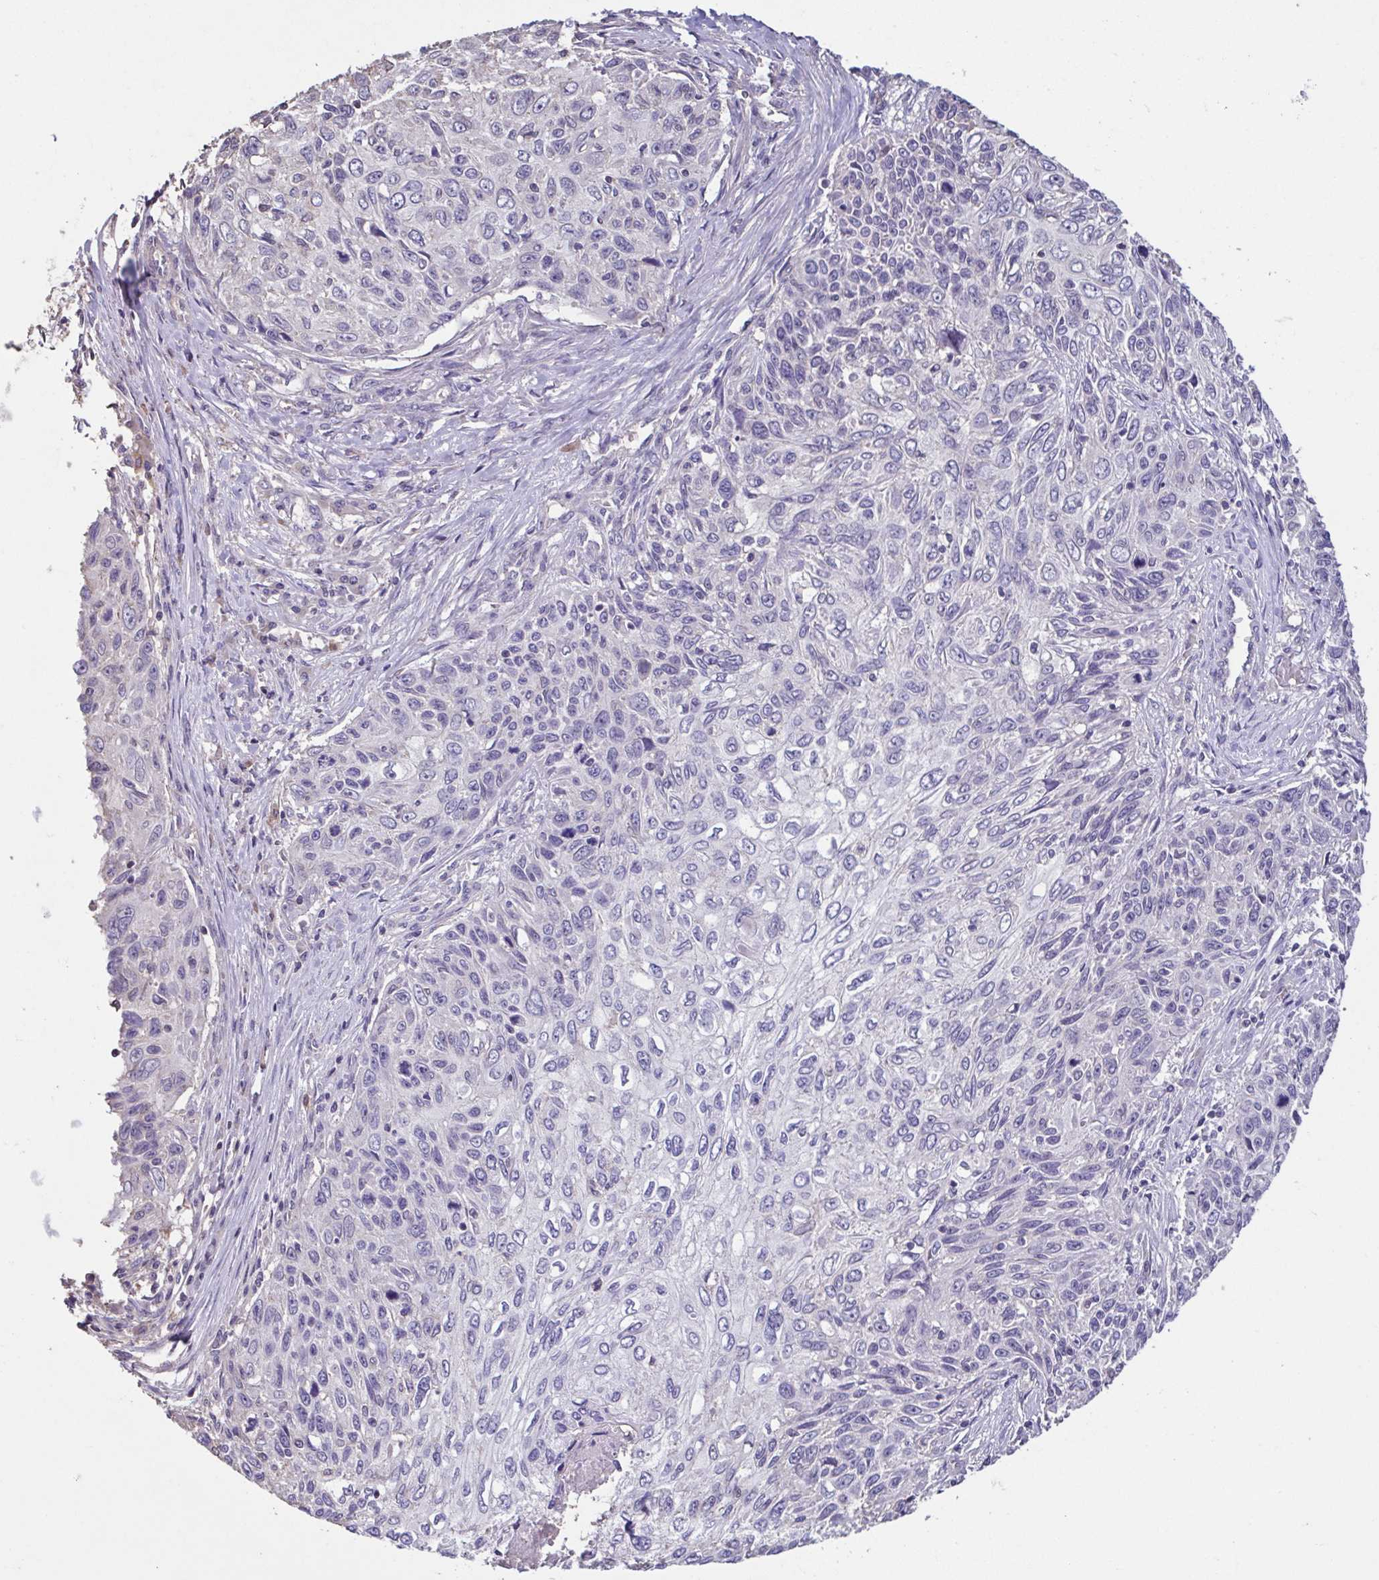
{"staining": {"intensity": "negative", "quantity": "none", "location": "none"}, "tissue": "skin cancer", "cell_type": "Tumor cells", "image_type": "cancer", "snomed": [{"axis": "morphology", "description": "Squamous cell carcinoma, NOS"}, {"axis": "topography", "description": "Skin"}], "caption": "Immunohistochemistry photomicrograph of neoplastic tissue: skin cancer stained with DAB (3,3'-diaminobenzidine) shows no significant protein staining in tumor cells.", "gene": "ACTRT2", "patient": {"sex": "male", "age": 92}}